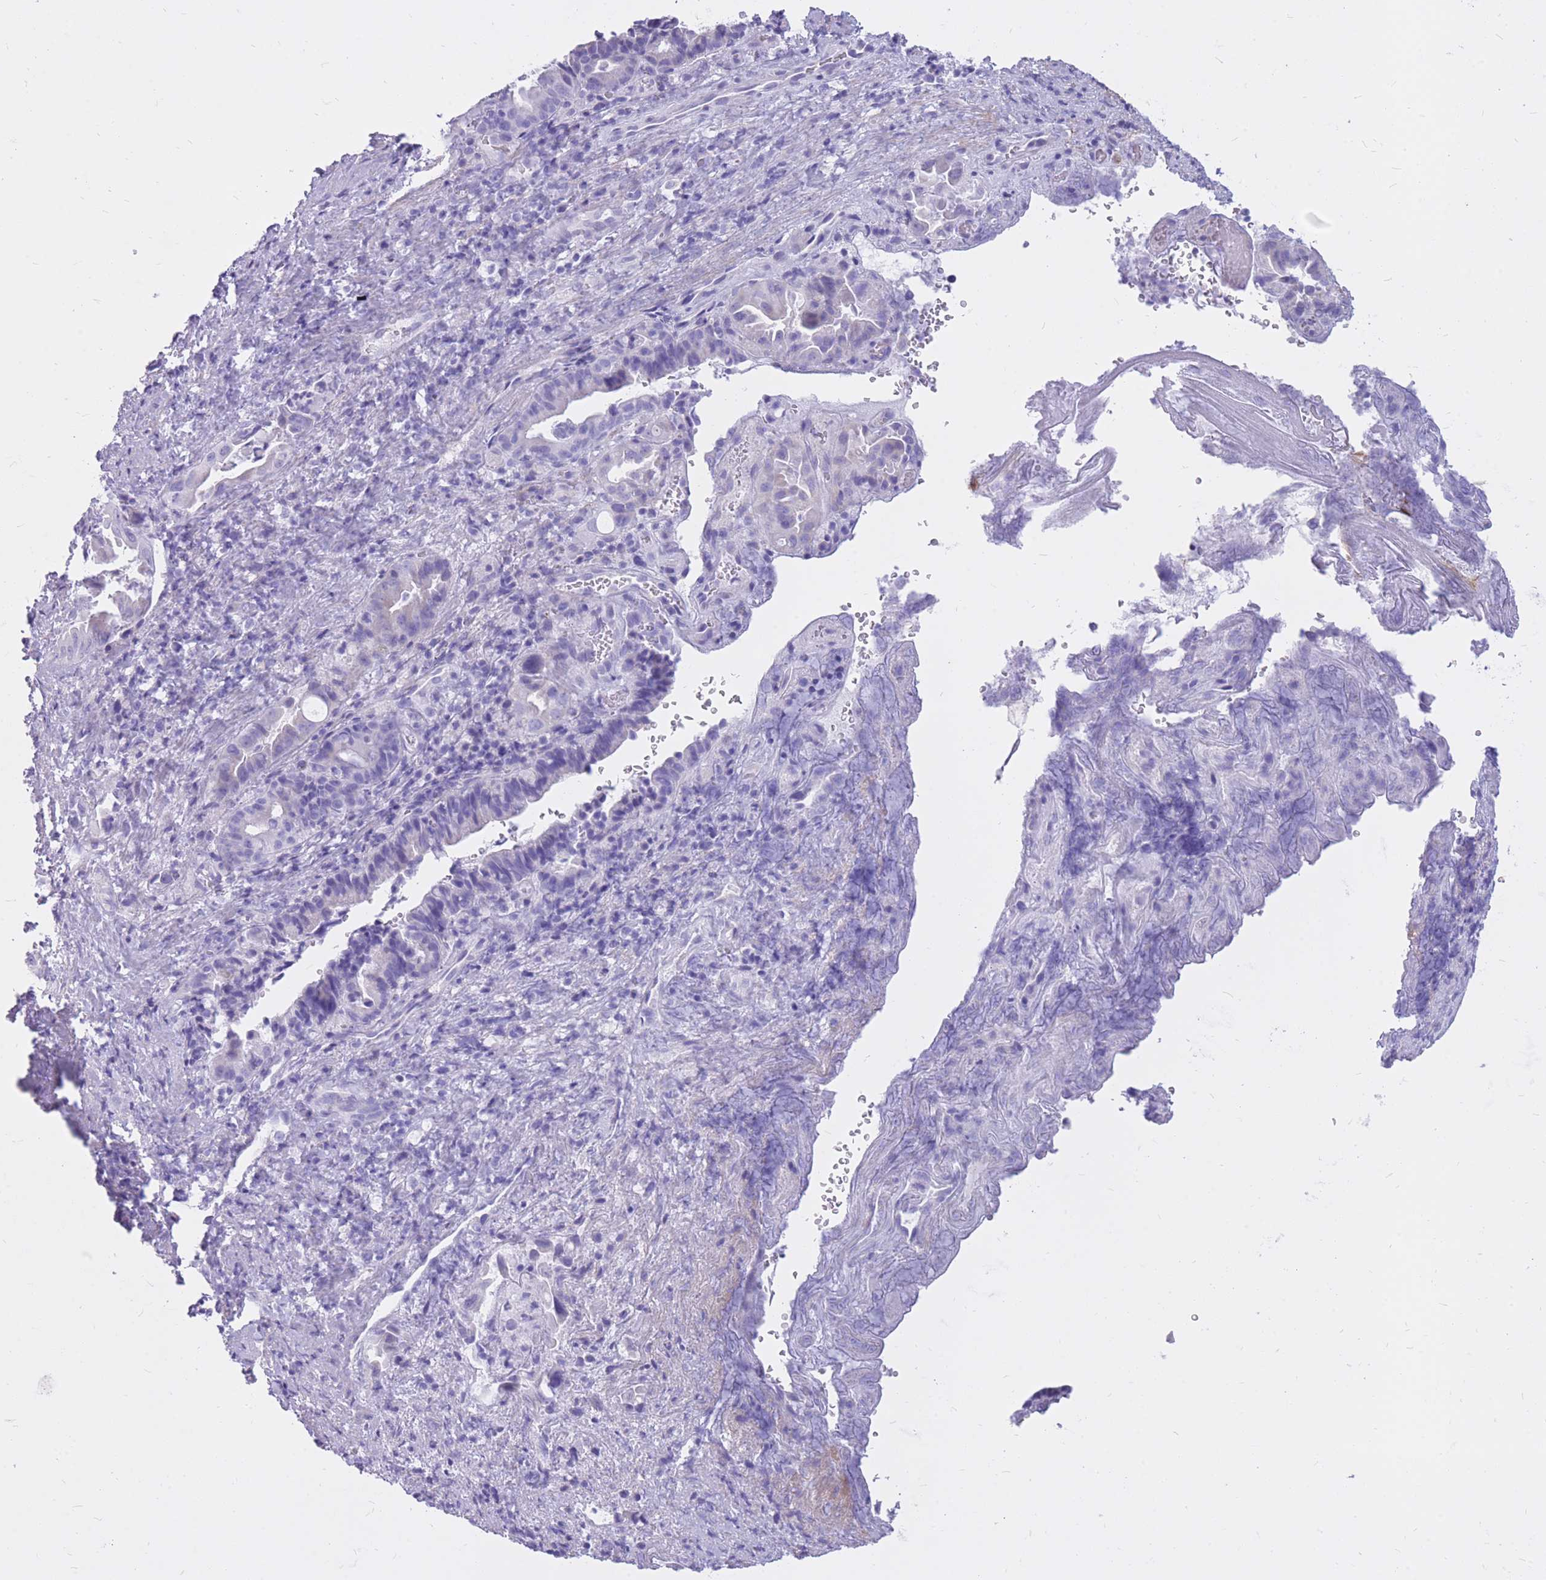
{"staining": {"intensity": "negative", "quantity": "none", "location": "none"}, "tissue": "liver cancer", "cell_type": "Tumor cells", "image_type": "cancer", "snomed": [{"axis": "morphology", "description": "Cholangiocarcinoma"}, {"axis": "topography", "description": "Liver"}], "caption": "Liver cholangiocarcinoma stained for a protein using immunohistochemistry (IHC) exhibits no staining tumor cells.", "gene": "CYP21A2", "patient": {"sex": "female", "age": 68}}